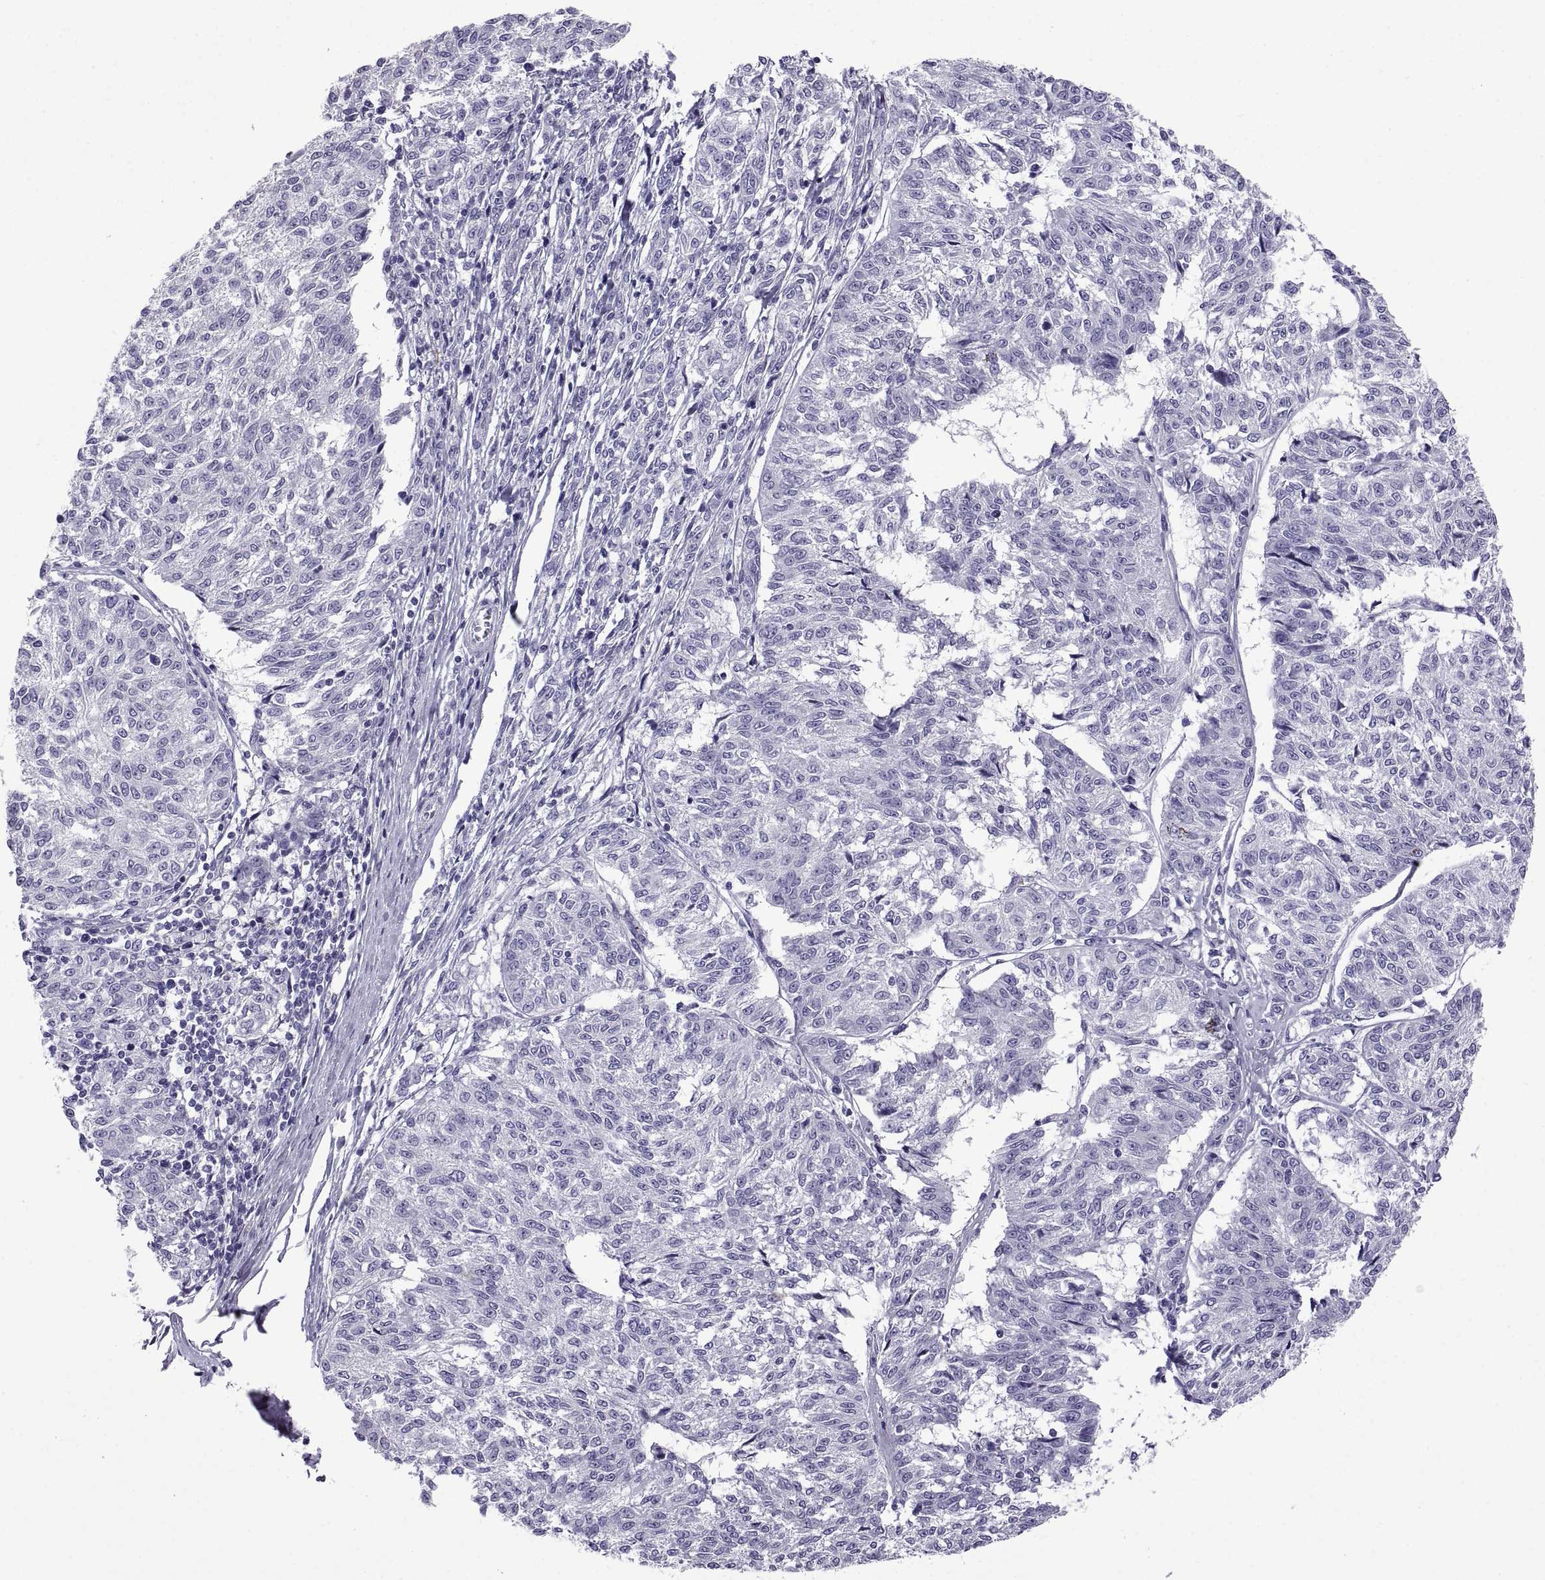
{"staining": {"intensity": "negative", "quantity": "none", "location": "none"}, "tissue": "melanoma", "cell_type": "Tumor cells", "image_type": "cancer", "snomed": [{"axis": "morphology", "description": "Malignant melanoma, NOS"}, {"axis": "topography", "description": "Skin"}], "caption": "Image shows no protein expression in tumor cells of melanoma tissue.", "gene": "SPDYE1", "patient": {"sex": "female", "age": 72}}